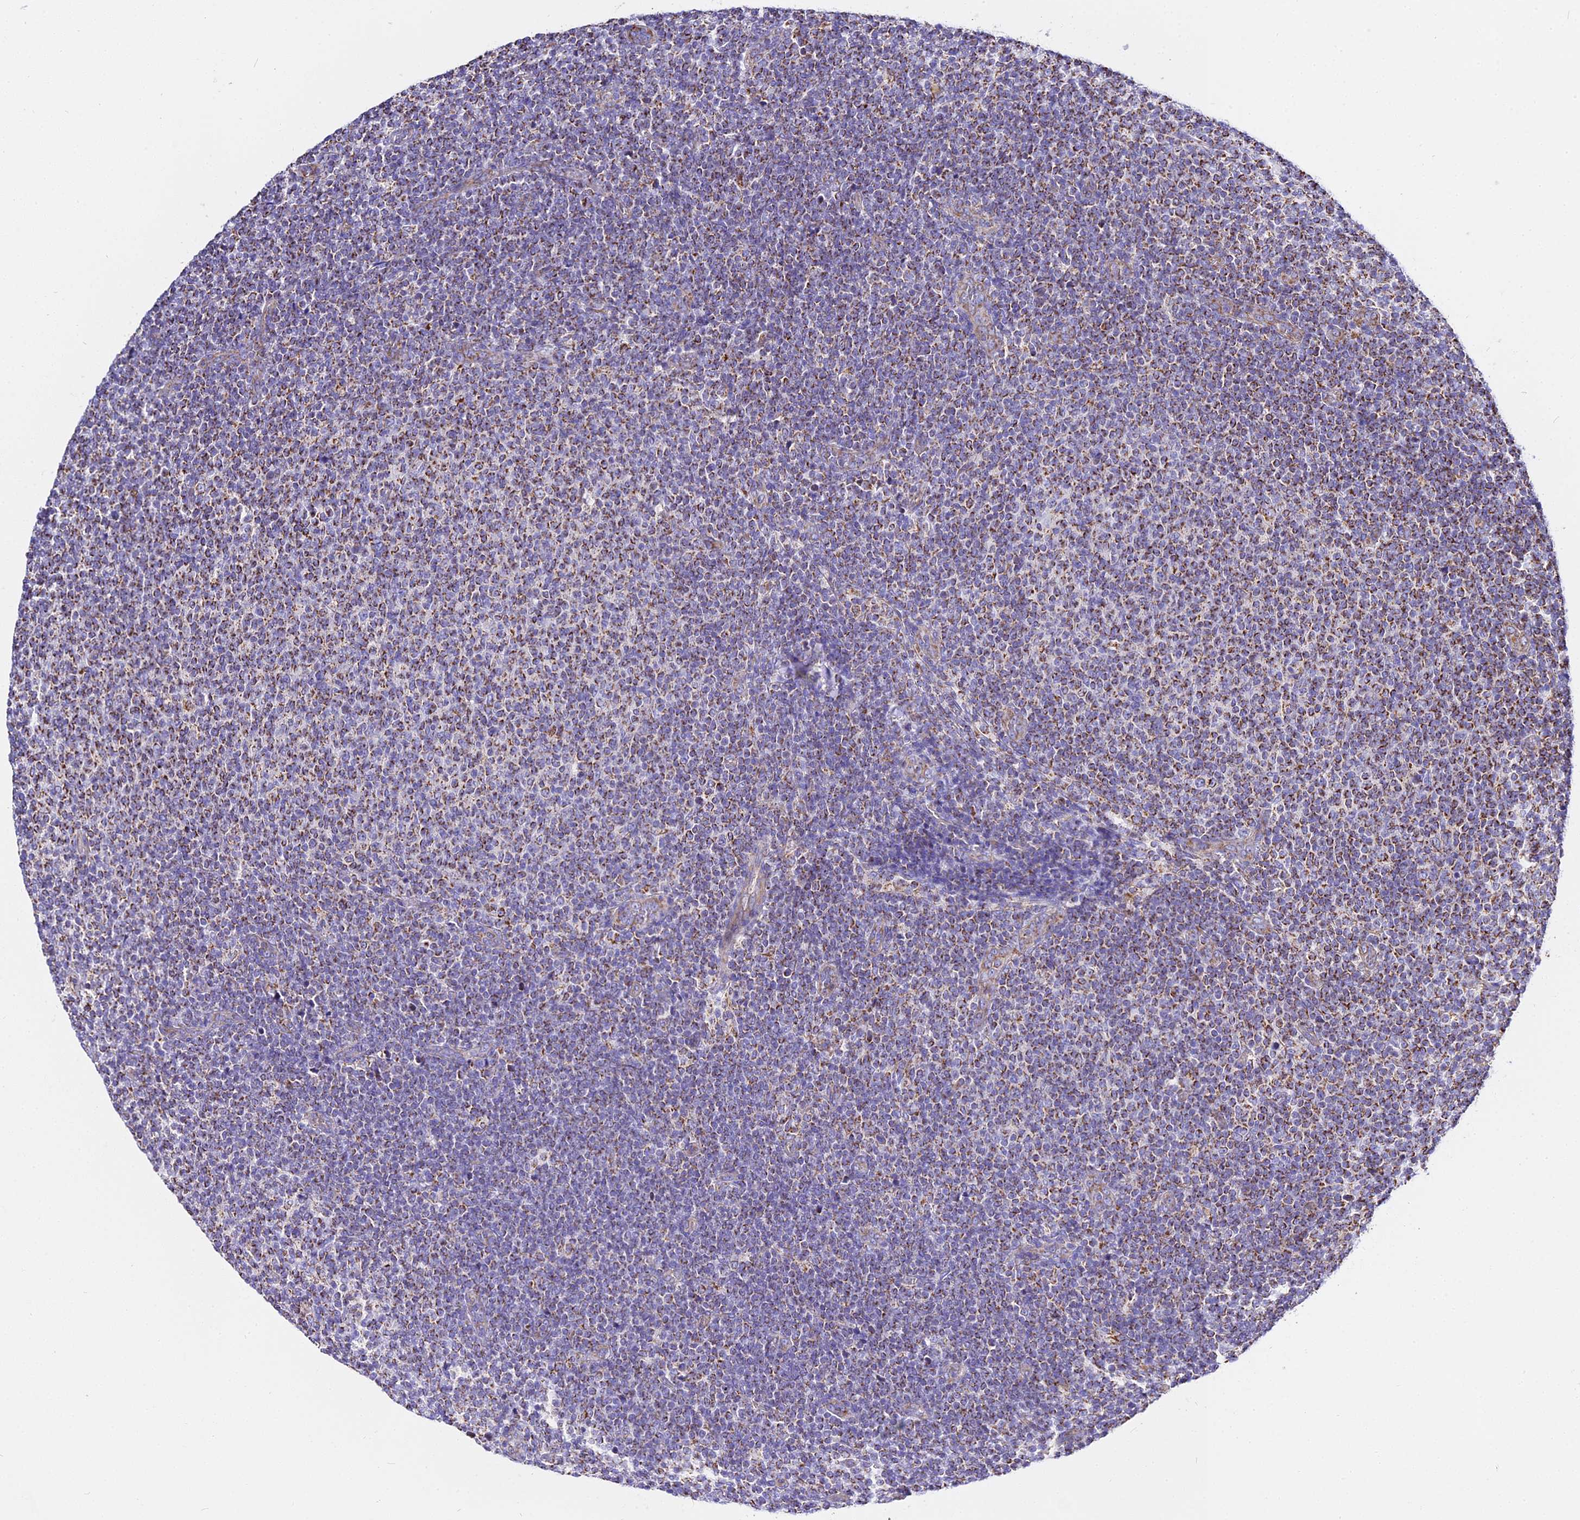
{"staining": {"intensity": "moderate", "quantity": ">75%", "location": "cytoplasmic/membranous"}, "tissue": "lymphoma", "cell_type": "Tumor cells", "image_type": "cancer", "snomed": [{"axis": "morphology", "description": "Malignant lymphoma, non-Hodgkin's type, Low grade"}, {"axis": "topography", "description": "Lymph node"}], "caption": "Tumor cells show moderate cytoplasmic/membranous positivity in about >75% of cells in lymphoma. The protein is shown in brown color, while the nuclei are stained blue.", "gene": "ZNF573", "patient": {"sex": "male", "age": 66}}